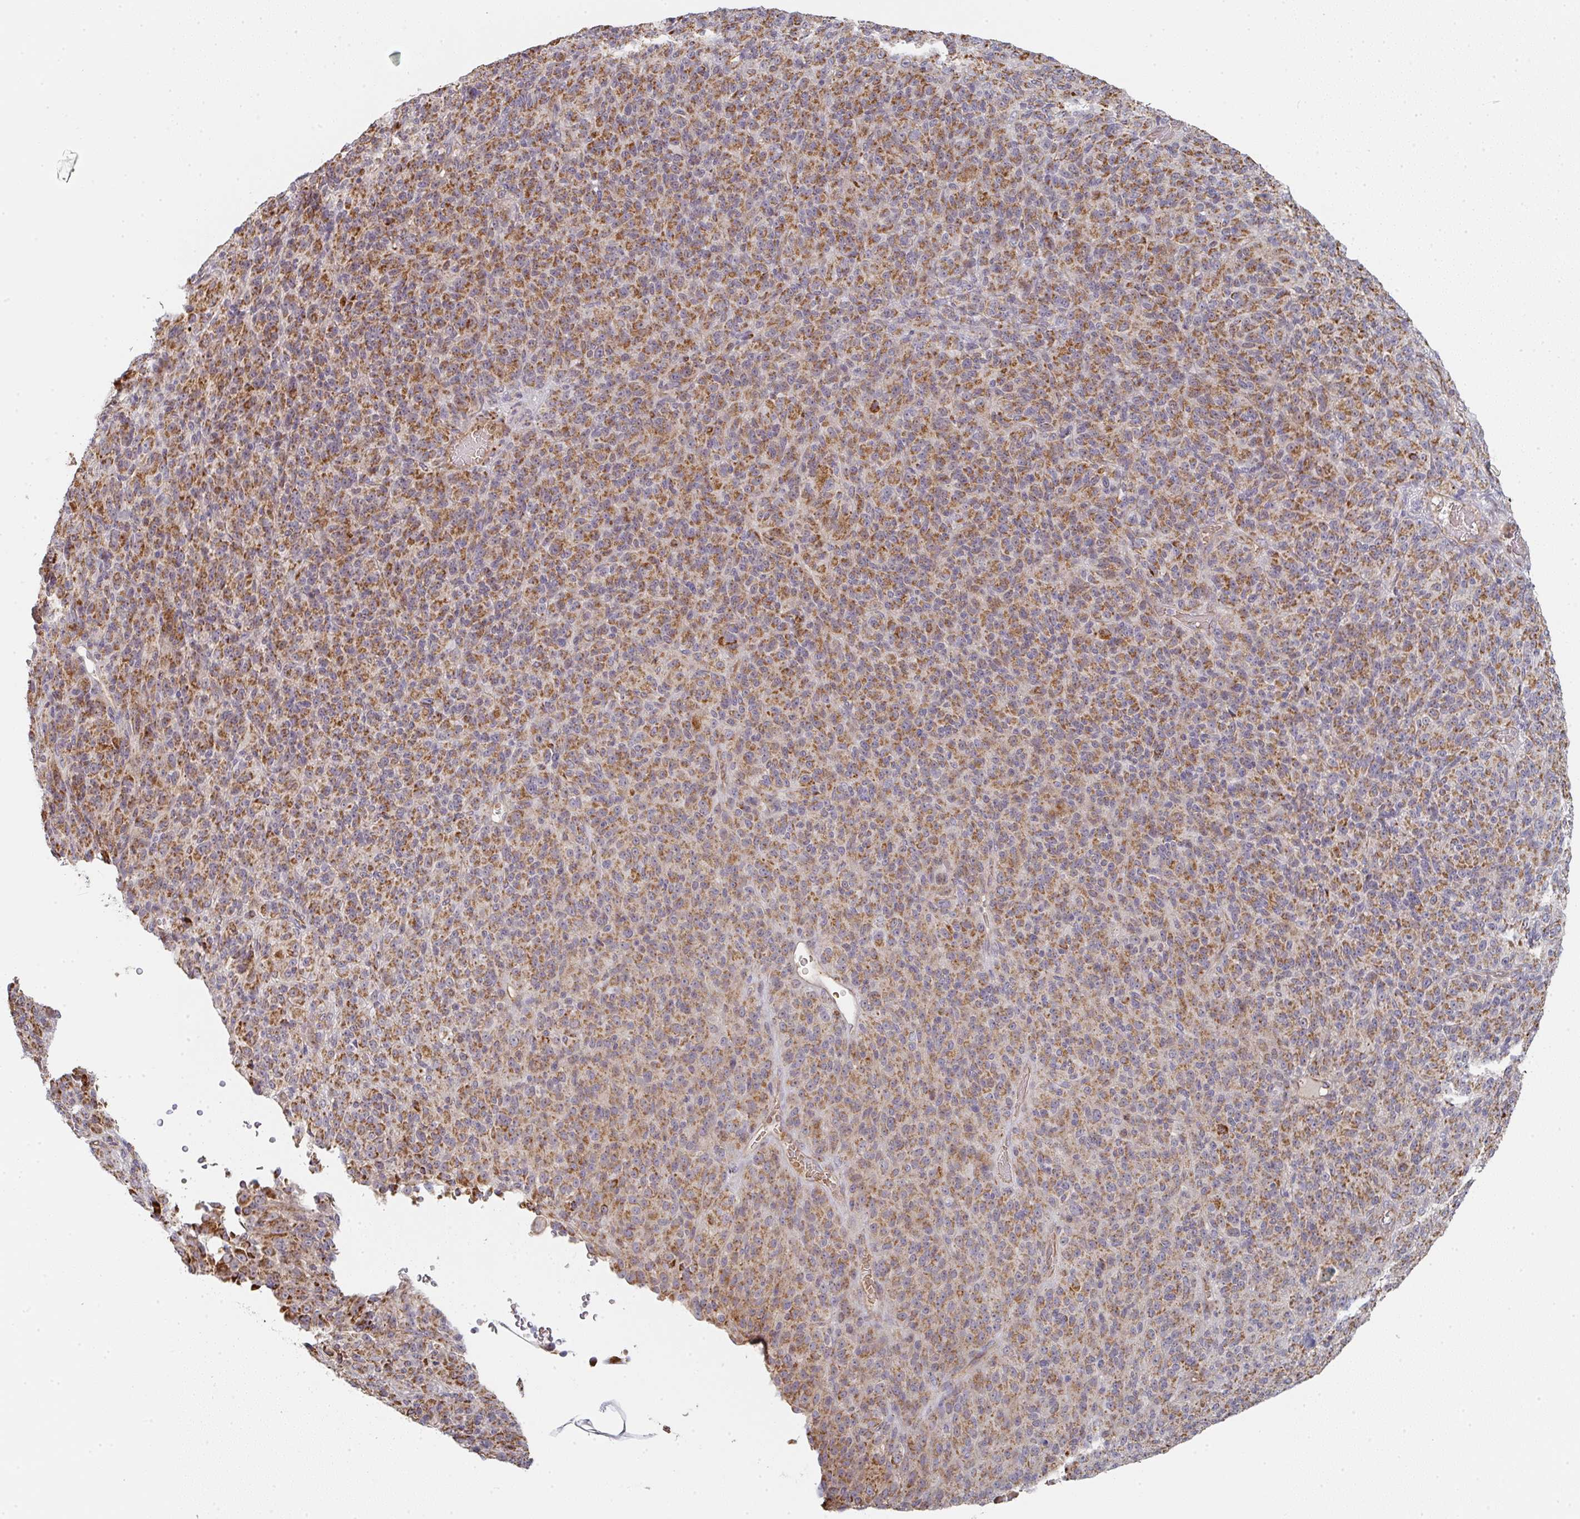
{"staining": {"intensity": "moderate", "quantity": ">75%", "location": "cytoplasmic/membranous"}, "tissue": "melanoma", "cell_type": "Tumor cells", "image_type": "cancer", "snomed": [{"axis": "morphology", "description": "Malignant melanoma, Metastatic site"}, {"axis": "topography", "description": "Brain"}], "caption": "This photomicrograph demonstrates immunohistochemistry staining of melanoma, with medium moderate cytoplasmic/membranous staining in about >75% of tumor cells.", "gene": "ZNF526", "patient": {"sex": "female", "age": 56}}